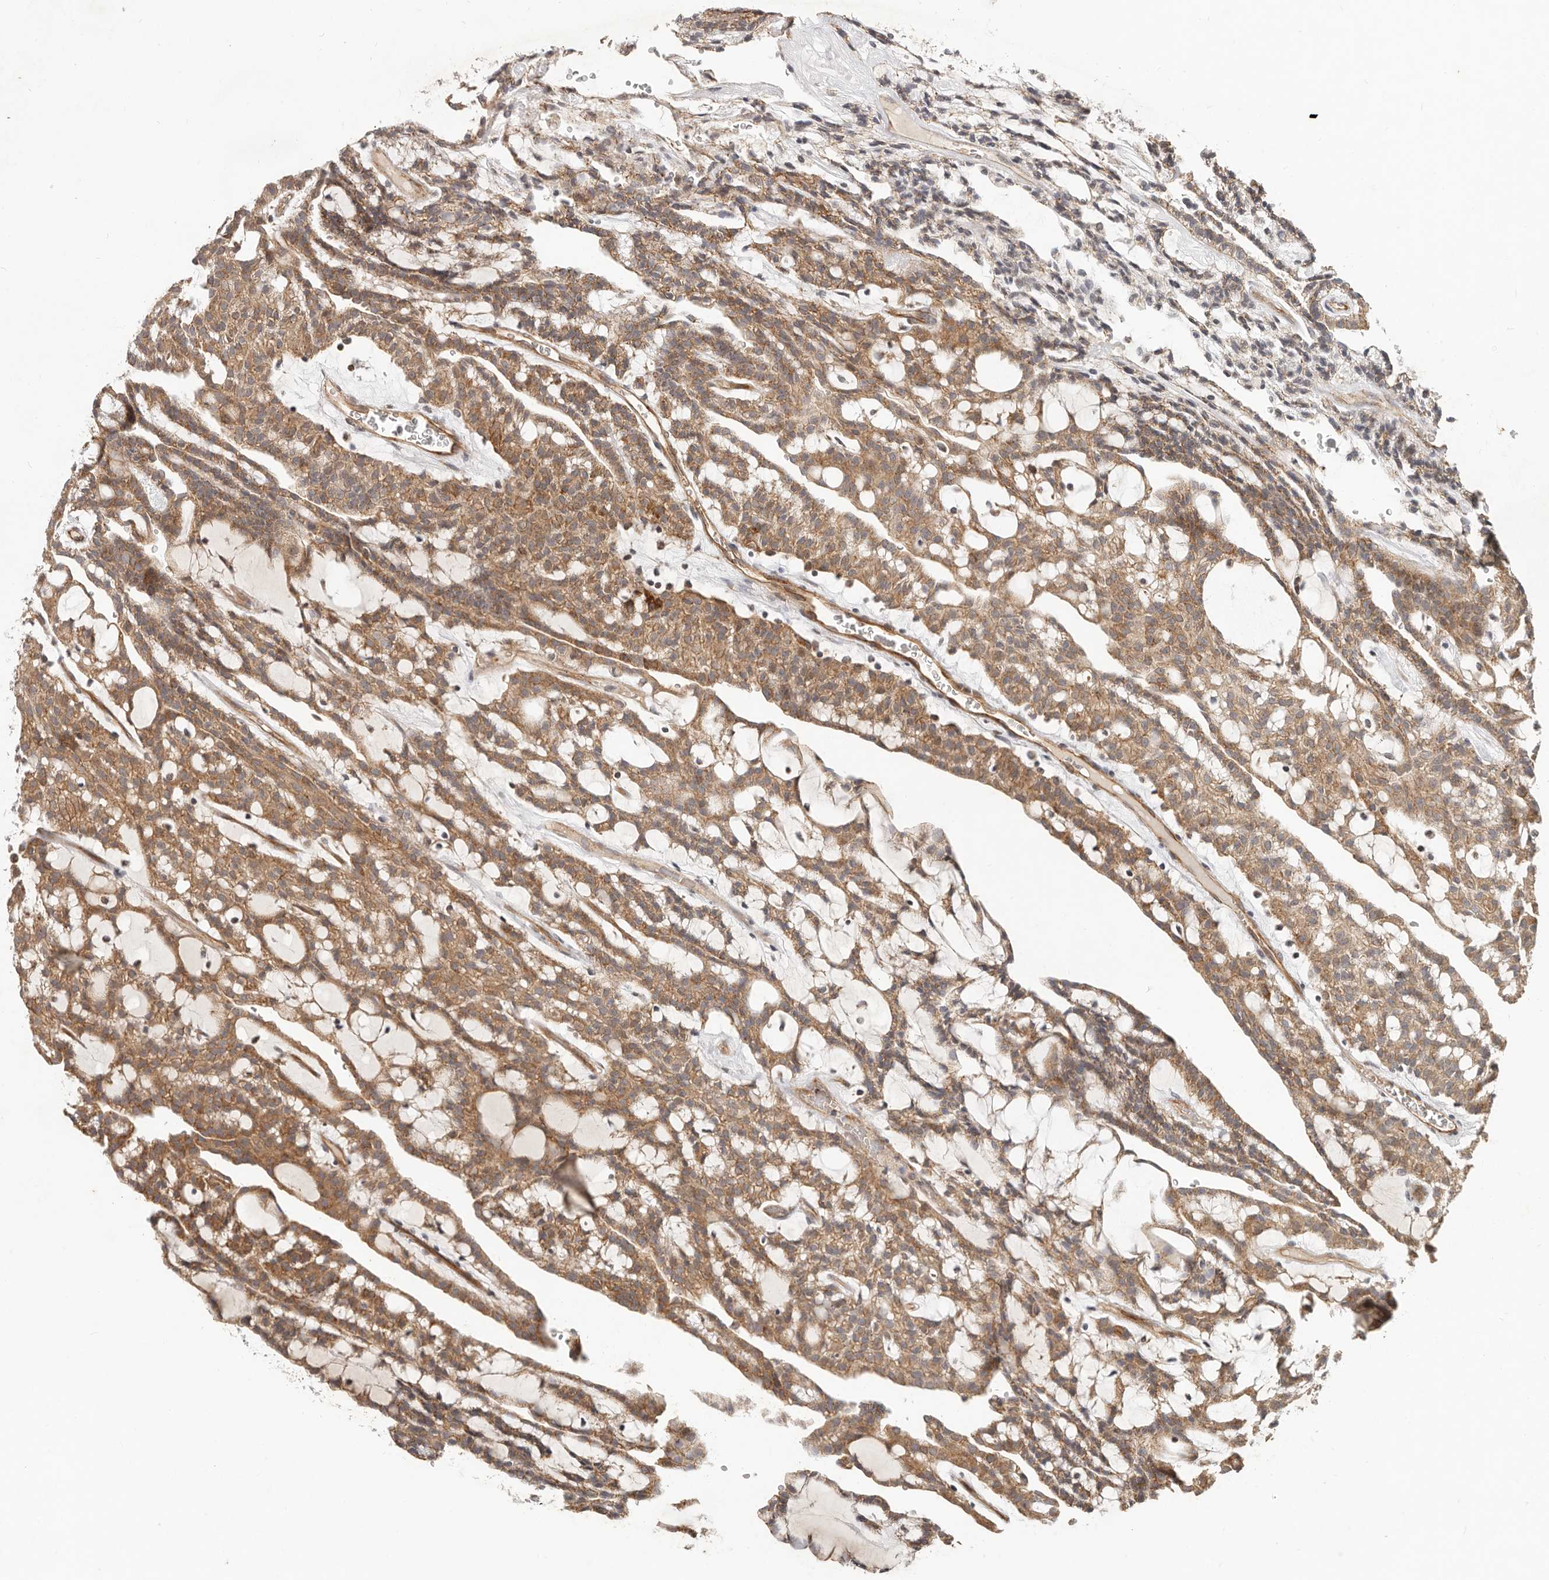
{"staining": {"intensity": "moderate", "quantity": ">75%", "location": "cytoplasmic/membranous"}, "tissue": "renal cancer", "cell_type": "Tumor cells", "image_type": "cancer", "snomed": [{"axis": "morphology", "description": "Adenocarcinoma, NOS"}, {"axis": "topography", "description": "Kidney"}], "caption": "Moderate cytoplasmic/membranous expression for a protein is present in about >75% of tumor cells of adenocarcinoma (renal) using immunohistochemistry.", "gene": "USP49", "patient": {"sex": "male", "age": 63}}